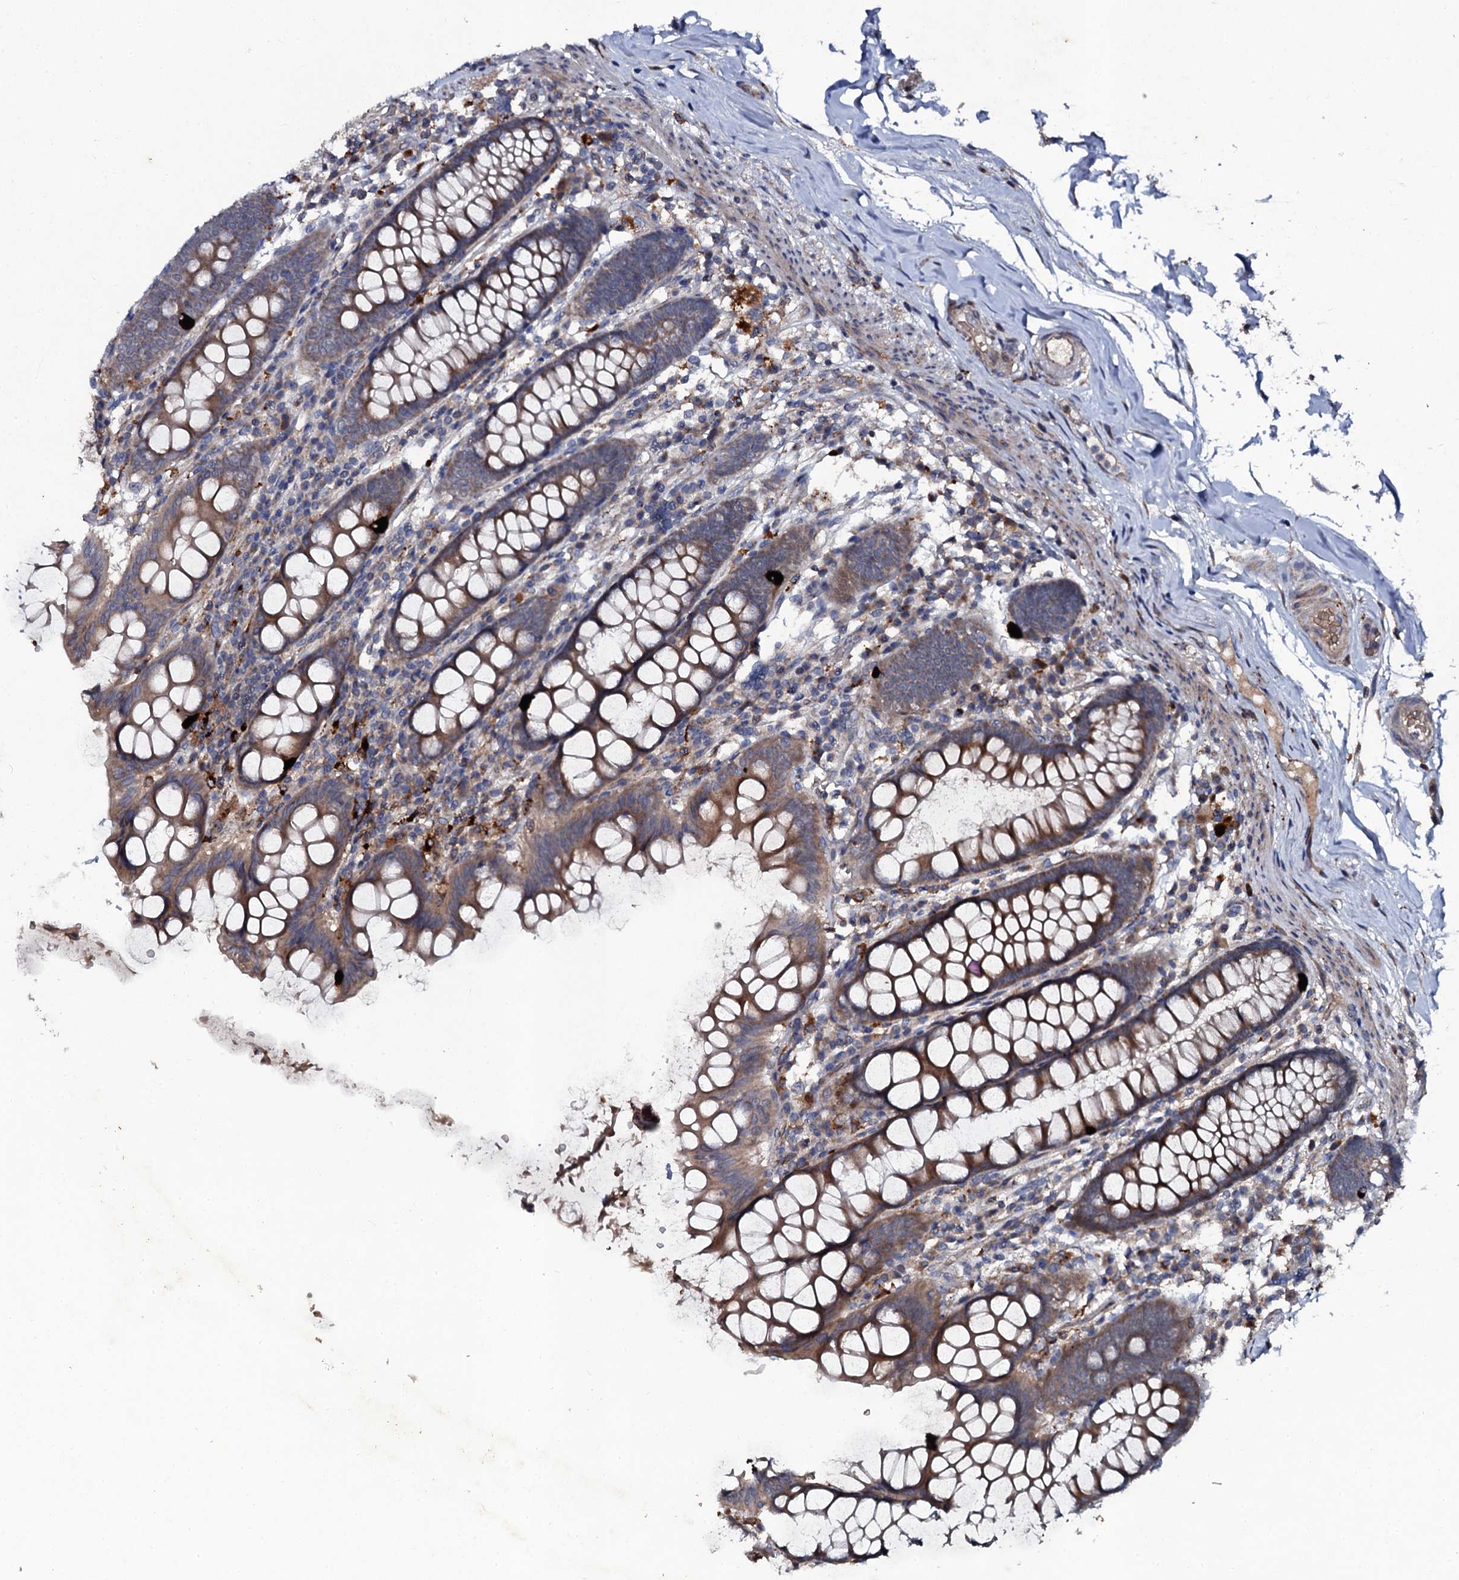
{"staining": {"intensity": "weak", "quantity": ">75%", "location": "cytoplasmic/membranous"}, "tissue": "colon", "cell_type": "Endothelial cells", "image_type": "normal", "snomed": [{"axis": "morphology", "description": "Normal tissue, NOS"}, {"axis": "topography", "description": "Colon"}], "caption": "Colon stained with DAB (3,3'-diaminobenzidine) immunohistochemistry (IHC) demonstrates low levels of weak cytoplasmic/membranous positivity in approximately >75% of endothelial cells. (DAB = brown stain, brightfield microscopy at high magnification).", "gene": "LRRC28", "patient": {"sex": "female", "age": 79}}